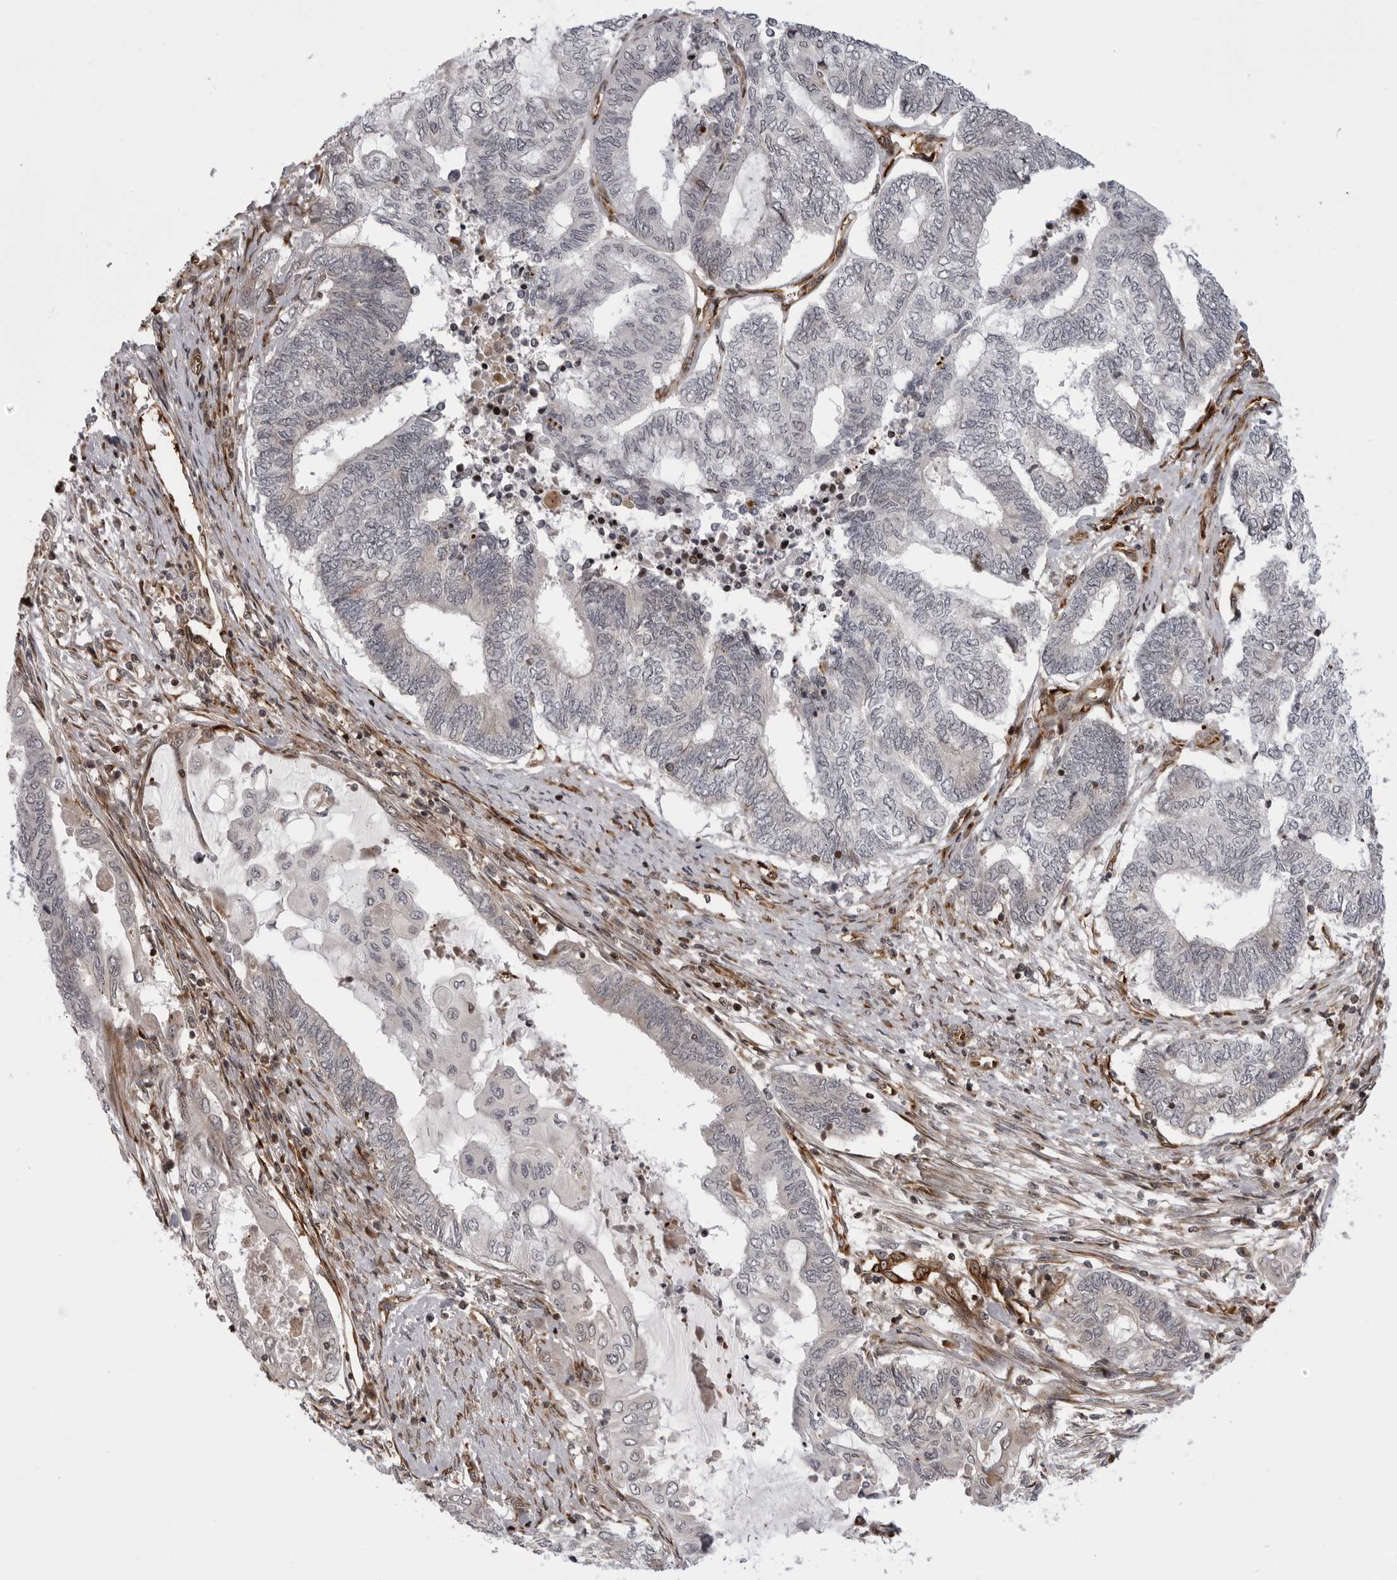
{"staining": {"intensity": "negative", "quantity": "none", "location": "none"}, "tissue": "endometrial cancer", "cell_type": "Tumor cells", "image_type": "cancer", "snomed": [{"axis": "morphology", "description": "Adenocarcinoma, NOS"}, {"axis": "topography", "description": "Uterus"}, {"axis": "topography", "description": "Endometrium"}], "caption": "Immunohistochemical staining of human endometrial cancer (adenocarcinoma) shows no significant expression in tumor cells.", "gene": "ABL1", "patient": {"sex": "female", "age": 70}}